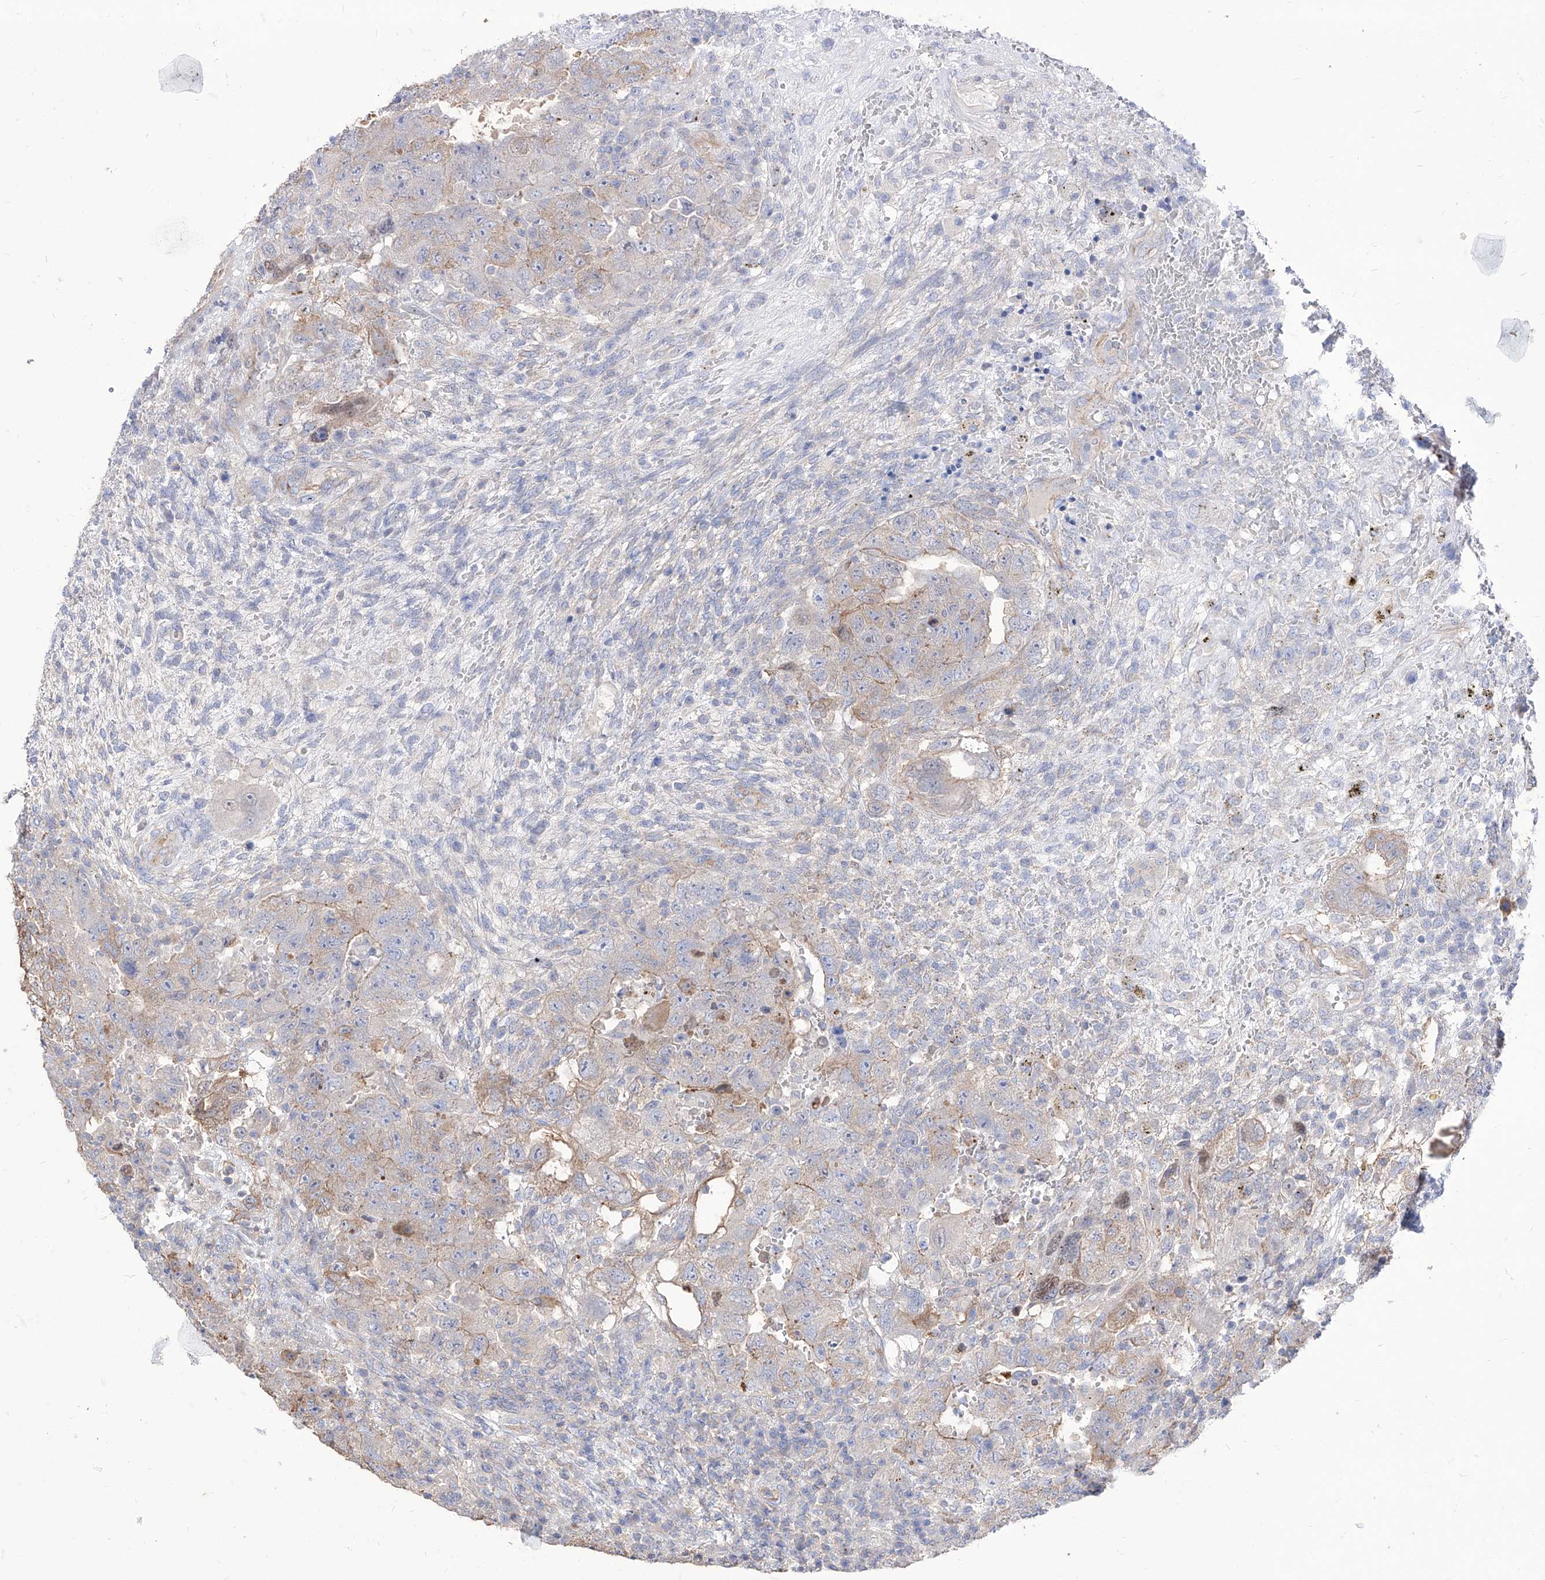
{"staining": {"intensity": "weak", "quantity": "<25%", "location": "cytoplasmic/membranous"}, "tissue": "testis cancer", "cell_type": "Tumor cells", "image_type": "cancer", "snomed": [{"axis": "morphology", "description": "Carcinoma, Embryonal, NOS"}, {"axis": "topography", "description": "Testis"}], "caption": "This is a photomicrograph of IHC staining of embryonal carcinoma (testis), which shows no staining in tumor cells. (DAB (3,3'-diaminobenzidine) IHC, high magnification).", "gene": "C1orf74", "patient": {"sex": "male", "age": 26}}